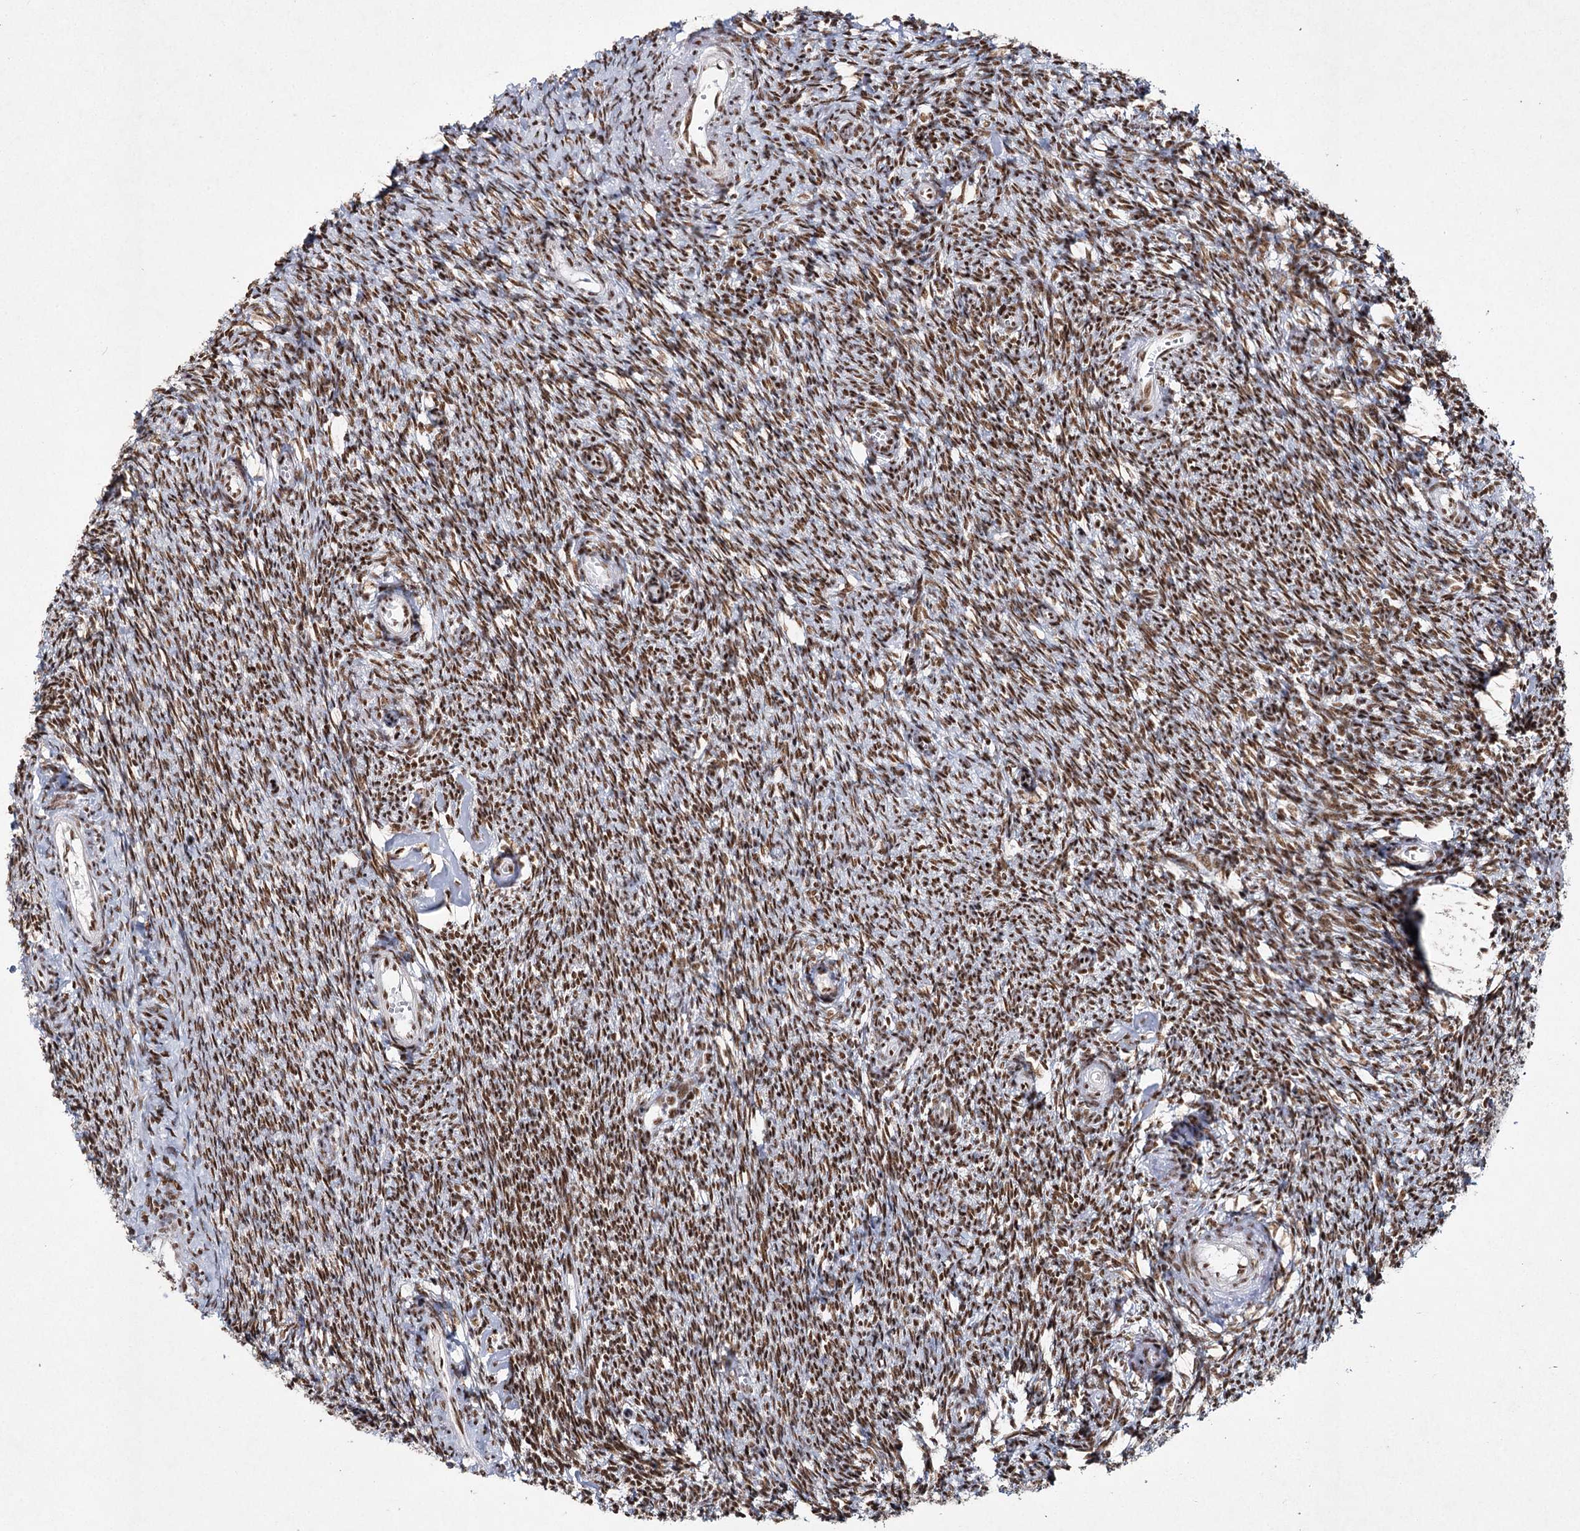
{"staining": {"intensity": "moderate", "quantity": ">75%", "location": "nuclear"}, "tissue": "ovary", "cell_type": "Ovarian stroma cells", "image_type": "normal", "snomed": [{"axis": "morphology", "description": "Normal tissue, NOS"}, {"axis": "topography", "description": "Ovary"}], "caption": "Protein analysis of benign ovary reveals moderate nuclear positivity in about >75% of ovarian stroma cells.", "gene": "SCAF8", "patient": {"sex": "female", "age": 44}}